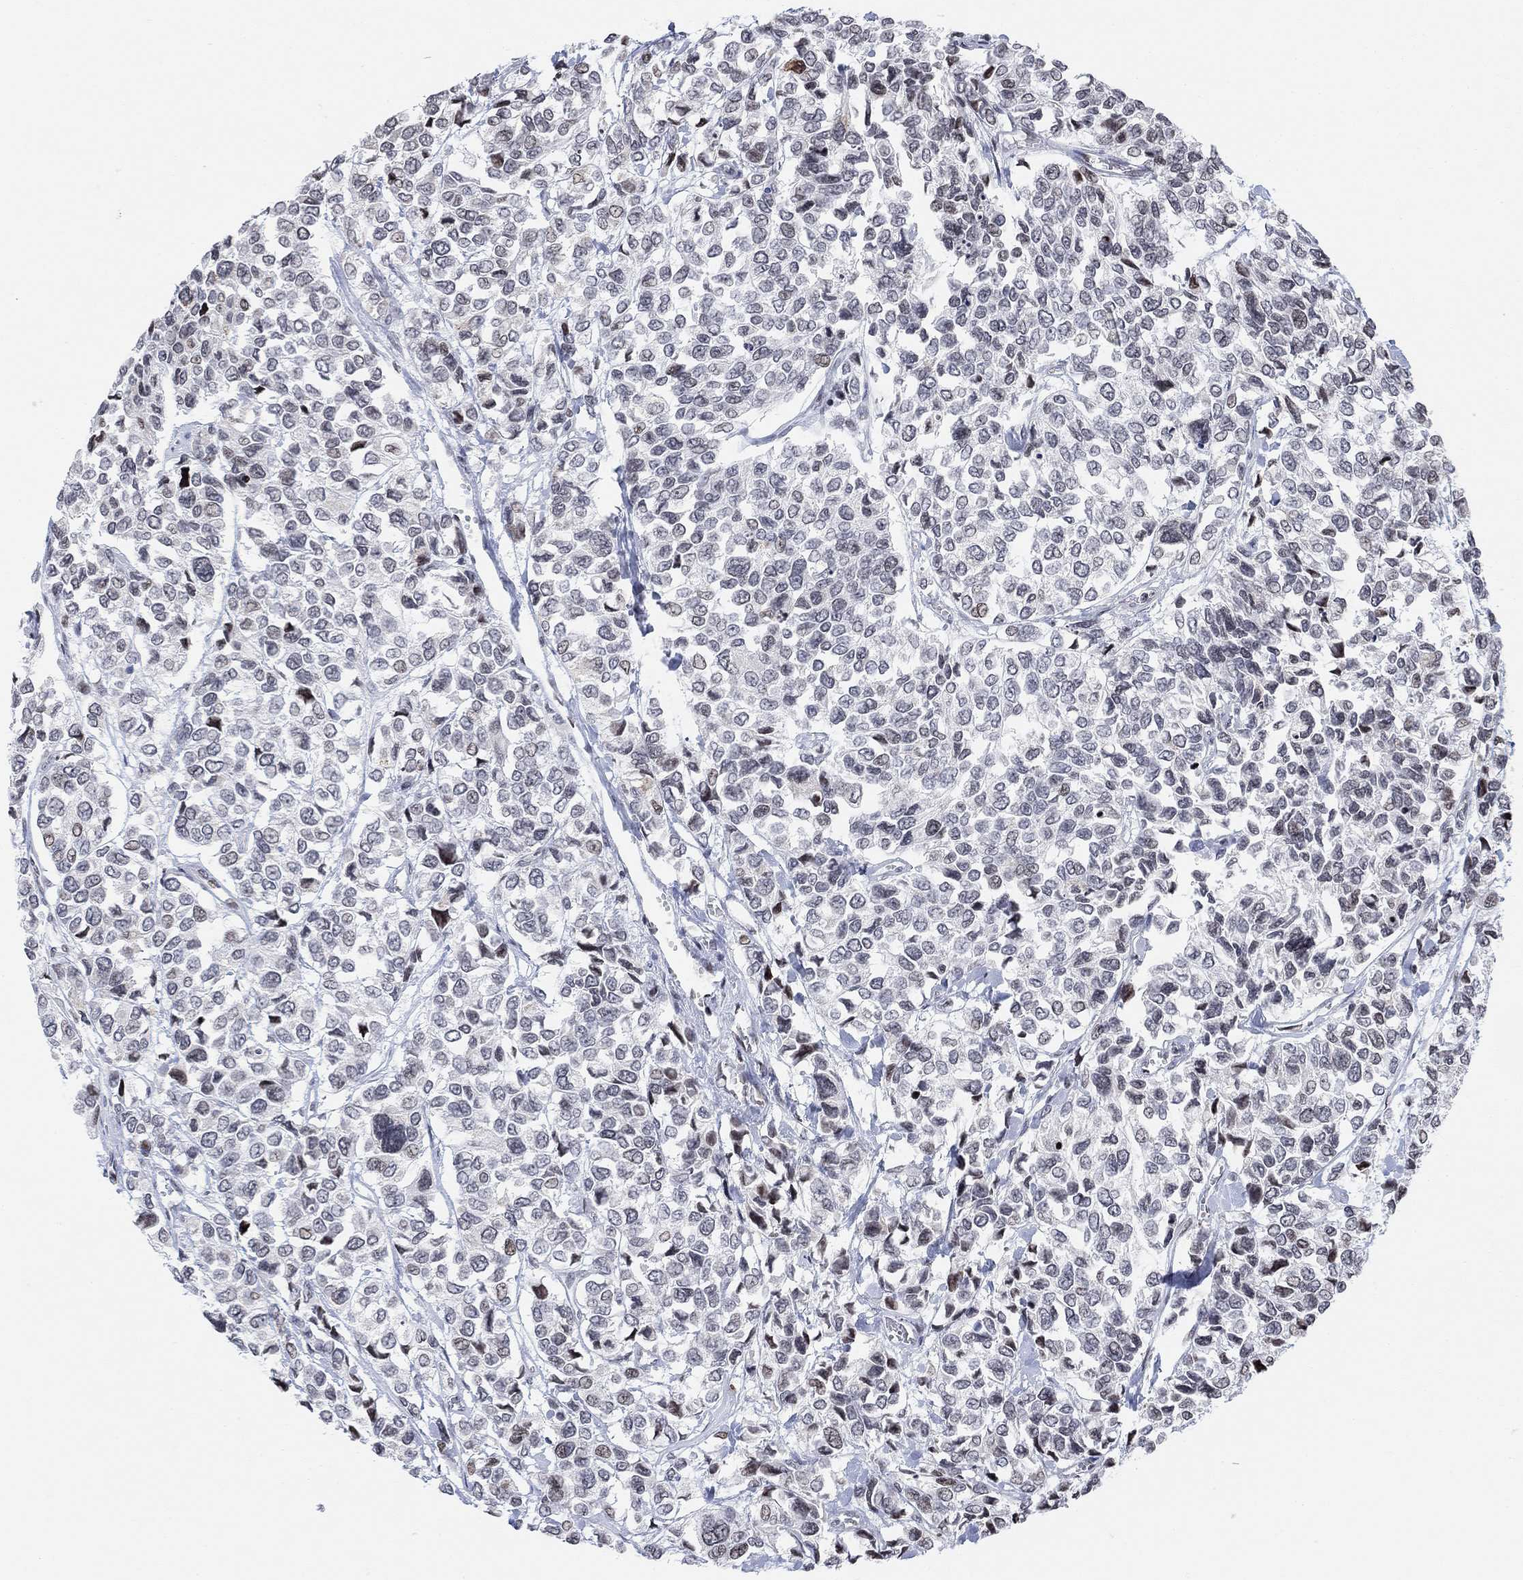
{"staining": {"intensity": "weak", "quantity": "<25%", "location": "nuclear"}, "tissue": "urothelial cancer", "cell_type": "Tumor cells", "image_type": "cancer", "snomed": [{"axis": "morphology", "description": "Urothelial carcinoma, High grade"}, {"axis": "topography", "description": "Urinary bladder"}], "caption": "IHC micrograph of neoplastic tissue: urothelial carcinoma (high-grade) stained with DAB (3,3'-diaminobenzidine) shows no significant protein staining in tumor cells.", "gene": "ABHD14A", "patient": {"sex": "male", "age": 77}}